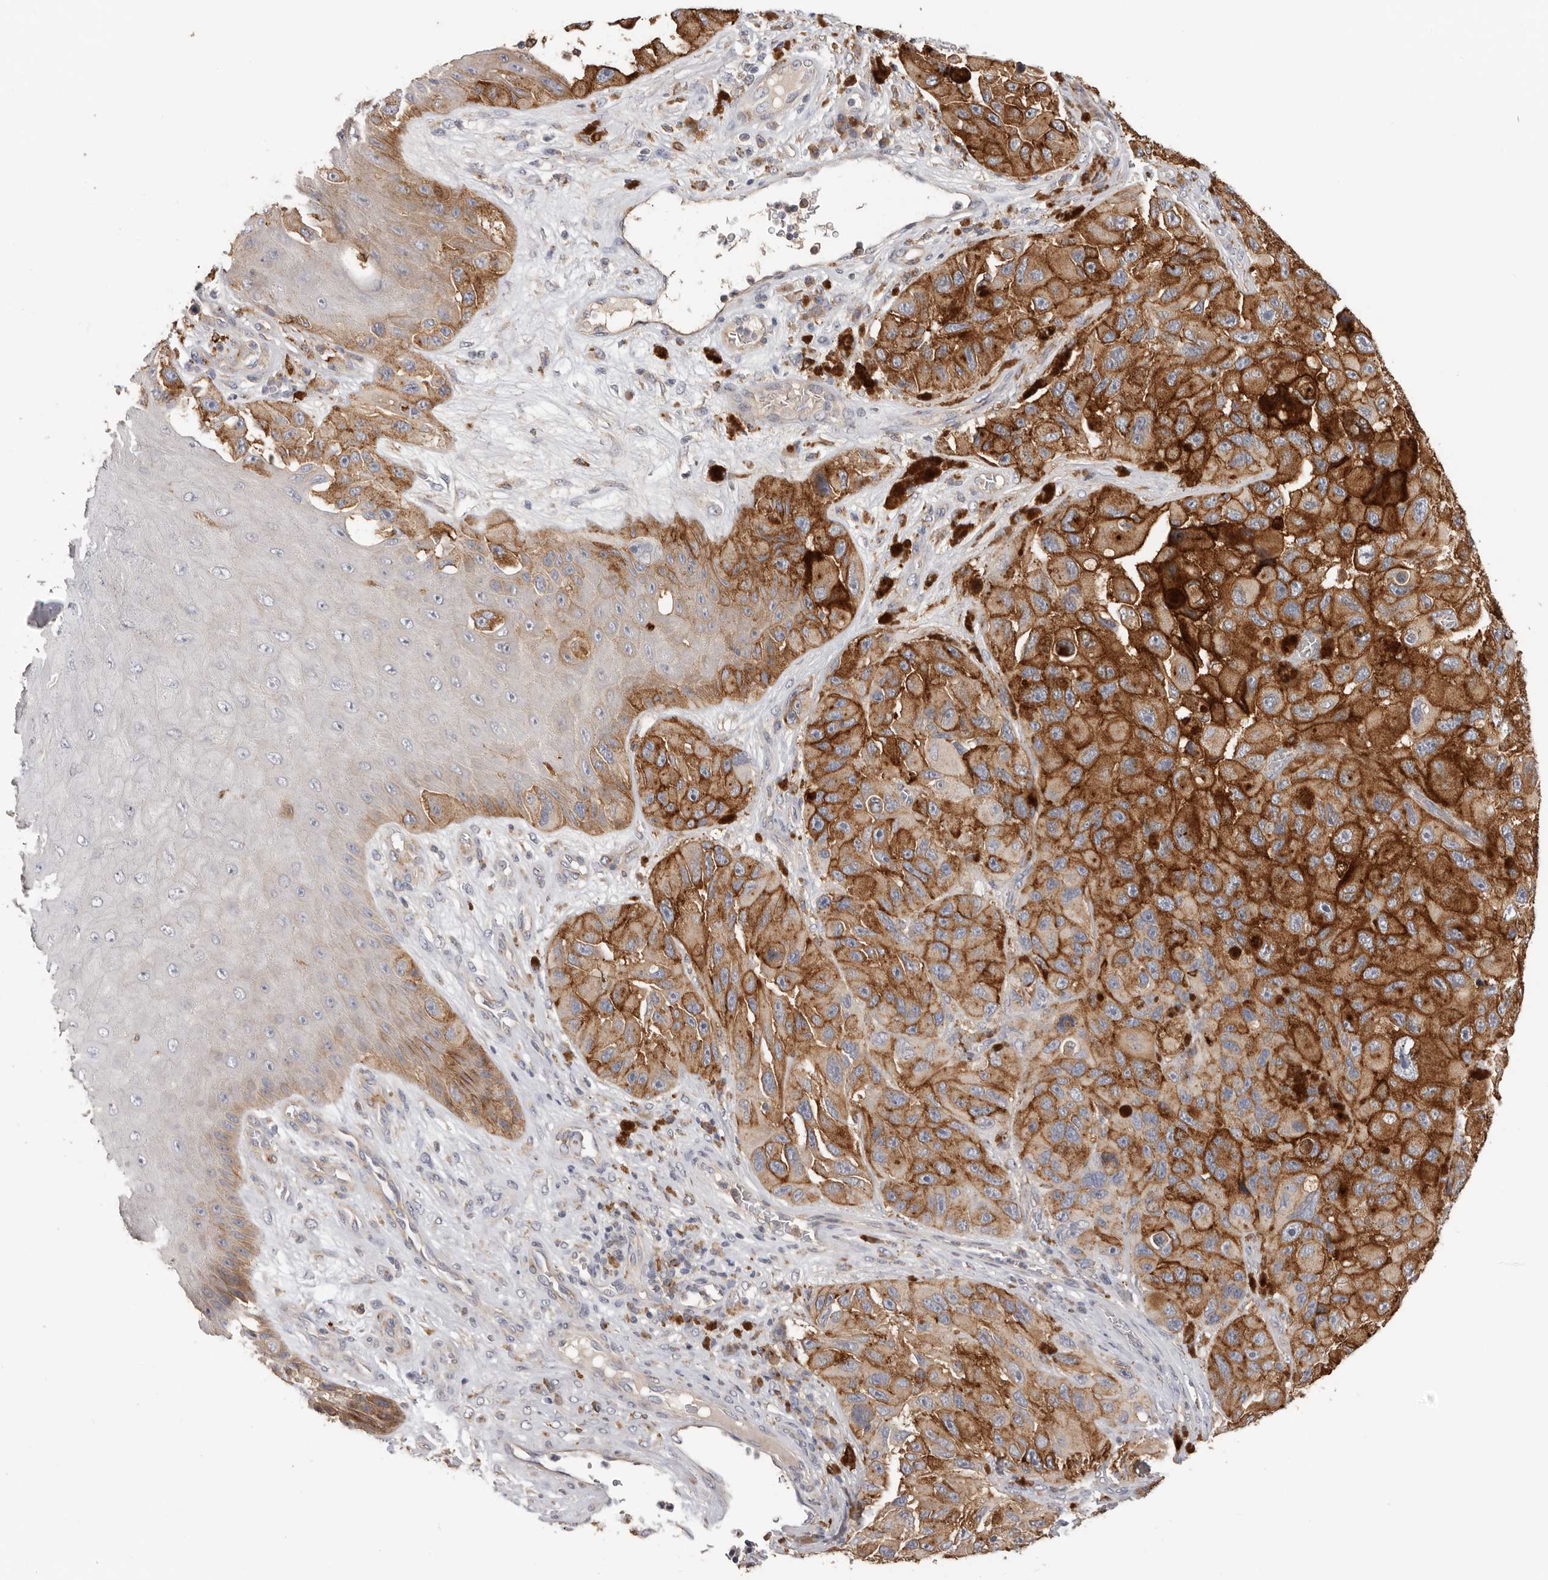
{"staining": {"intensity": "strong", "quantity": ">75%", "location": "cytoplasmic/membranous"}, "tissue": "melanoma", "cell_type": "Tumor cells", "image_type": "cancer", "snomed": [{"axis": "morphology", "description": "Malignant melanoma, NOS"}, {"axis": "topography", "description": "Skin"}], "caption": "Immunohistochemical staining of malignant melanoma reveals high levels of strong cytoplasmic/membranous protein expression in about >75% of tumor cells. (IHC, brightfield microscopy, high magnification).", "gene": "TFRC", "patient": {"sex": "female", "age": 73}}